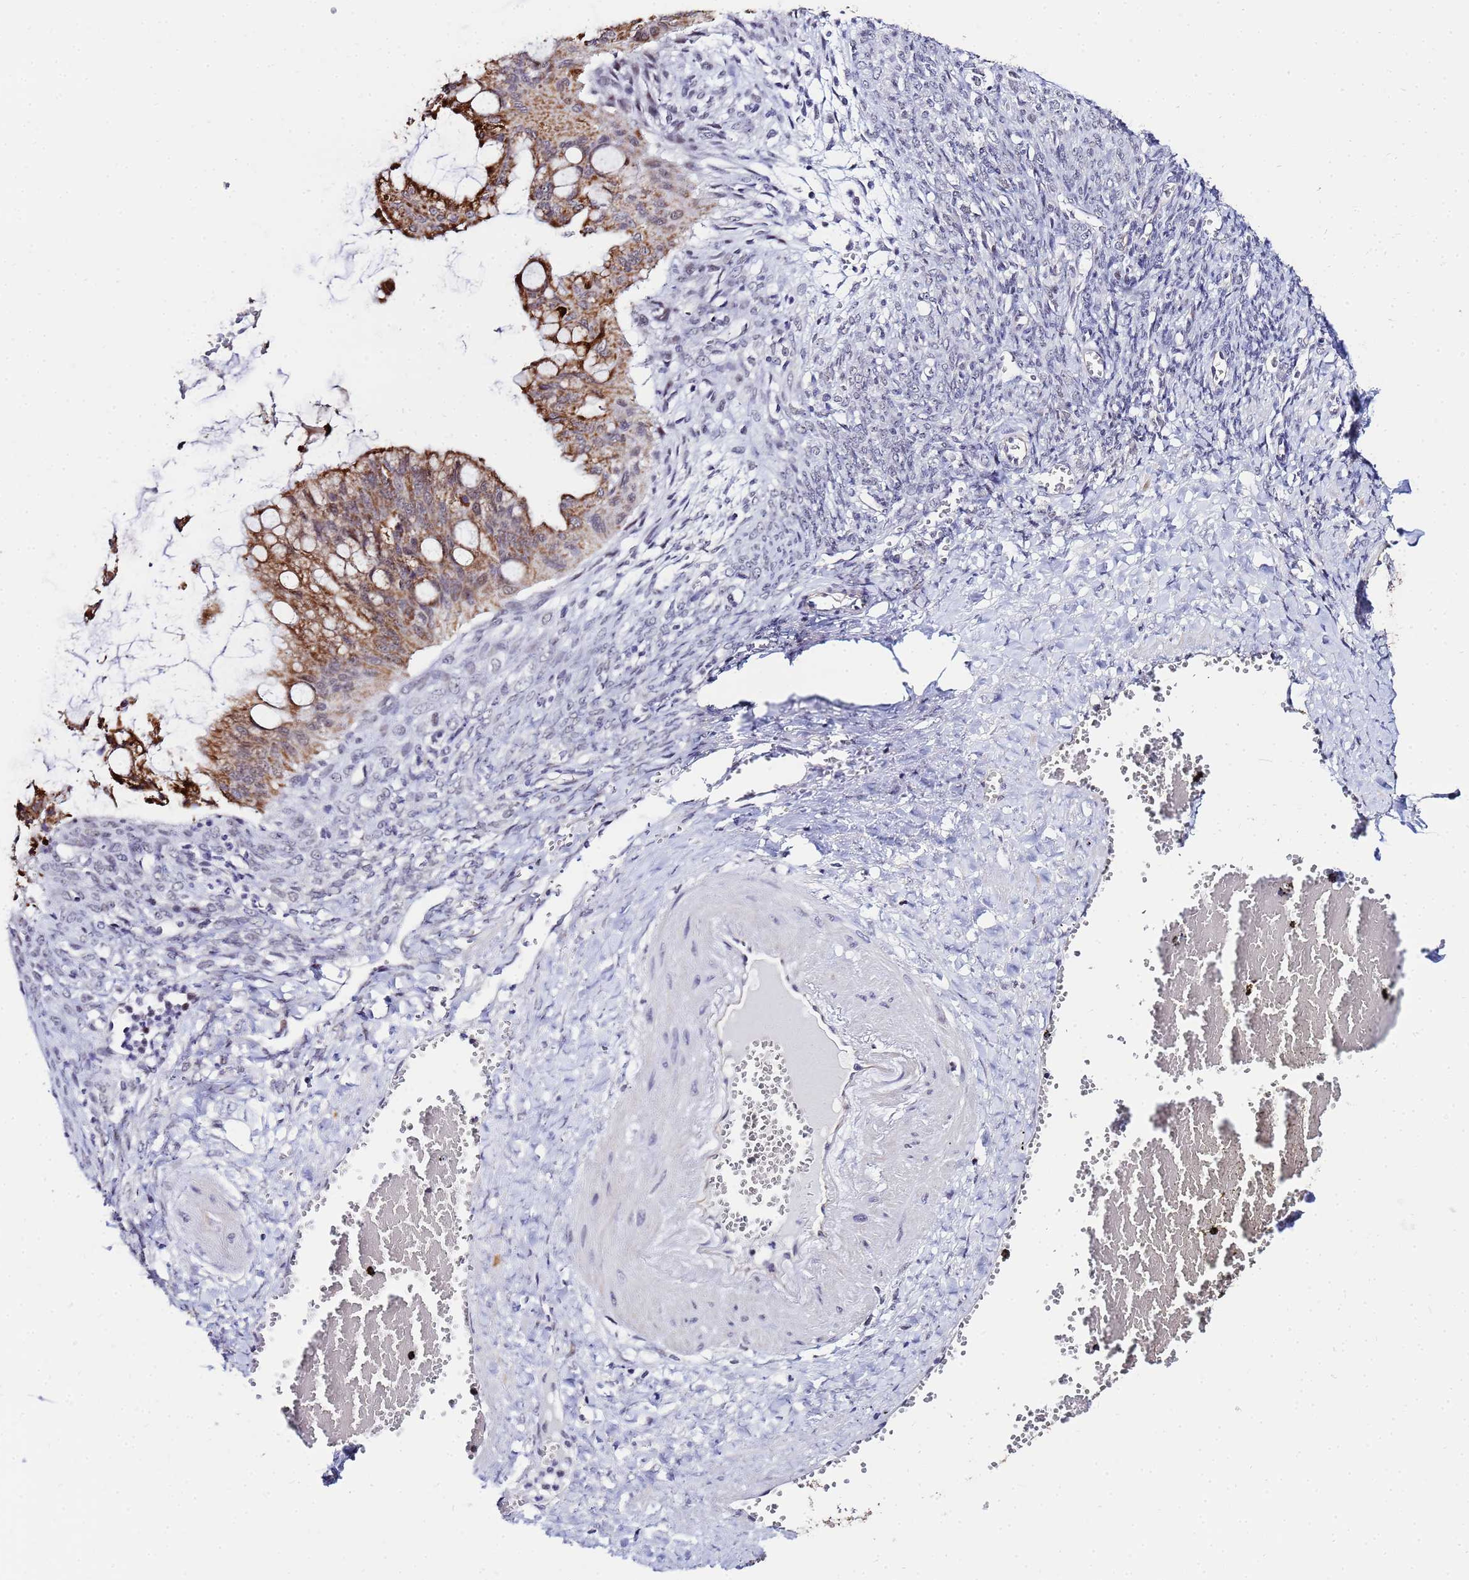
{"staining": {"intensity": "strong", "quantity": ">75%", "location": "cytoplasmic/membranous"}, "tissue": "ovarian cancer", "cell_type": "Tumor cells", "image_type": "cancer", "snomed": [{"axis": "morphology", "description": "Cystadenocarcinoma, mucinous, NOS"}, {"axis": "topography", "description": "Ovary"}], "caption": "IHC of ovarian cancer demonstrates high levels of strong cytoplasmic/membranous expression in about >75% of tumor cells. The protein is shown in brown color, while the nuclei are stained blue.", "gene": "CKMT1A", "patient": {"sex": "female", "age": 73}}